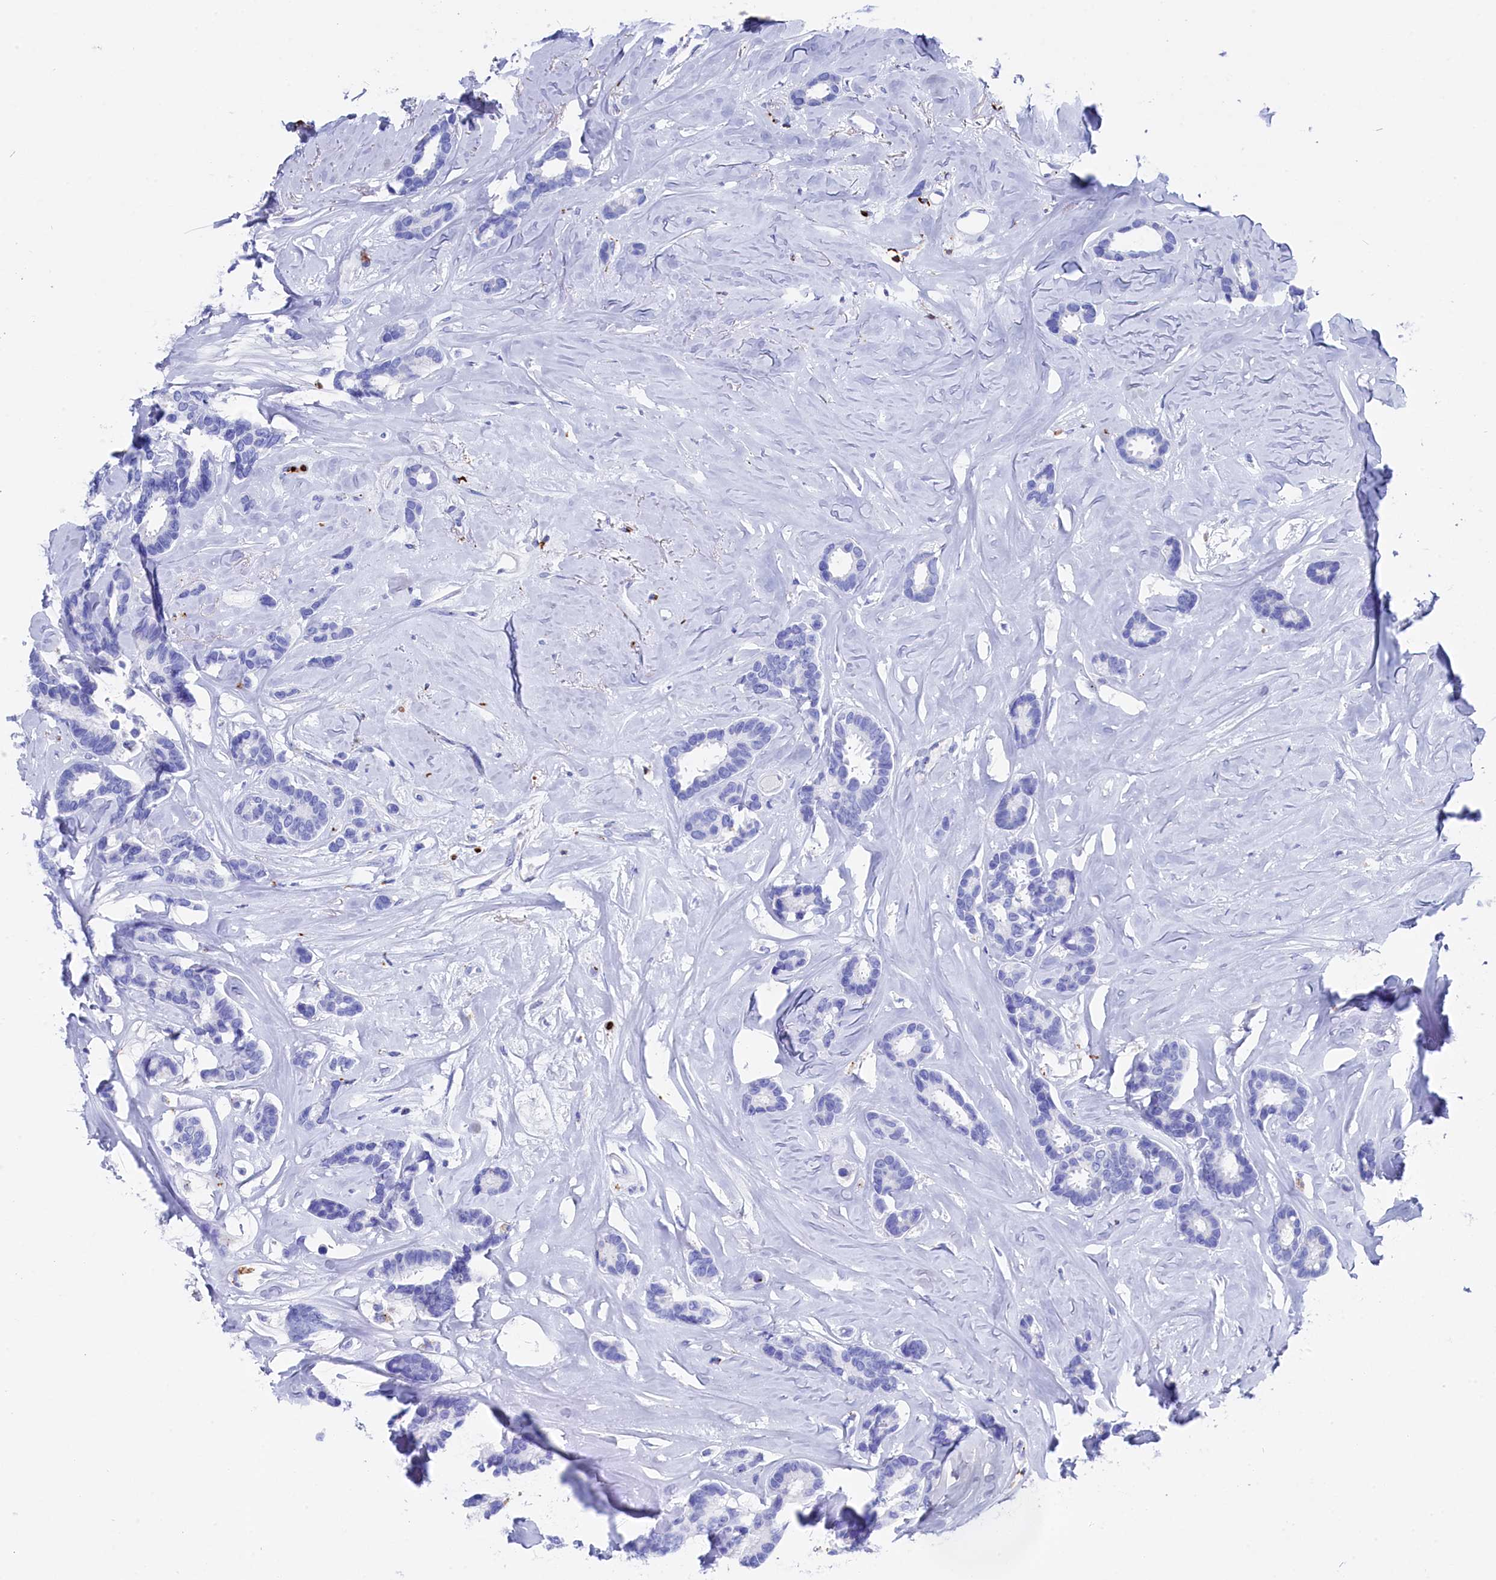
{"staining": {"intensity": "negative", "quantity": "none", "location": "none"}, "tissue": "breast cancer", "cell_type": "Tumor cells", "image_type": "cancer", "snomed": [{"axis": "morphology", "description": "Duct carcinoma"}, {"axis": "topography", "description": "Breast"}], "caption": "The micrograph reveals no staining of tumor cells in breast cancer (invasive ductal carcinoma). (Immunohistochemistry (ihc), brightfield microscopy, high magnification).", "gene": "PLAC8", "patient": {"sex": "female", "age": 87}}